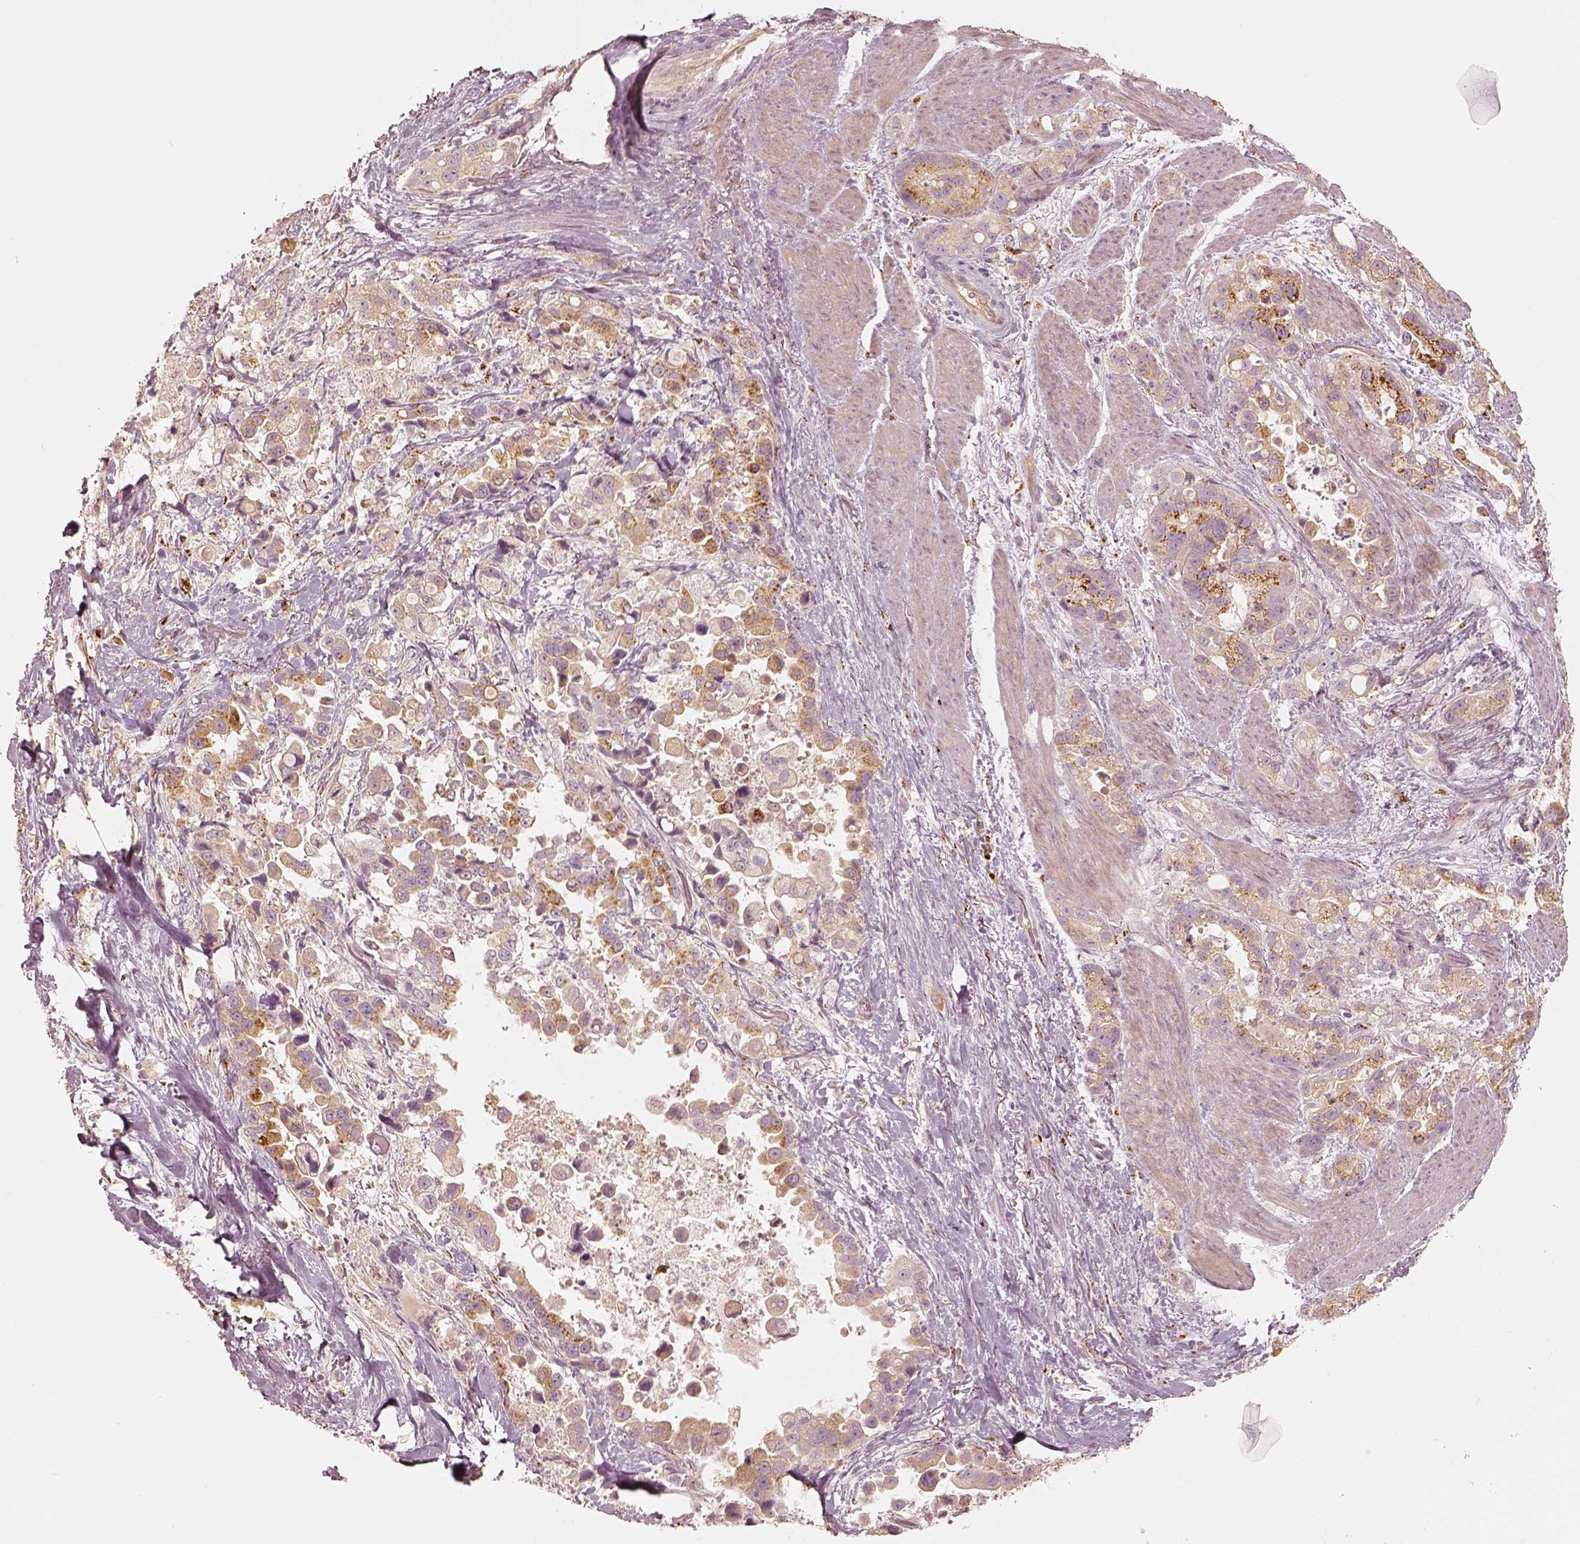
{"staining": {"intensity": "weak", "quantity": ">75%", "location": "cytoplasmic/membranous"}, "tissue": "stomach cancer", "cell_type": "Tumor cells", "image_type": "cancer", "snomed": [{"axis": "morphology", "description": "Adenocarcinoma, NOS"}, {"axis": "topography", "description": "Stomach"}], "caption": "Immunohistochemical staining of human stomach cancer displays weak cytoplasmic/membranous protein expression in about >75% of tumor cells. (Brightfield microscopy of DAB IHC at high magnification).", "gene": "GORASP2", "patient": {"sex": "male", "age": 59}}